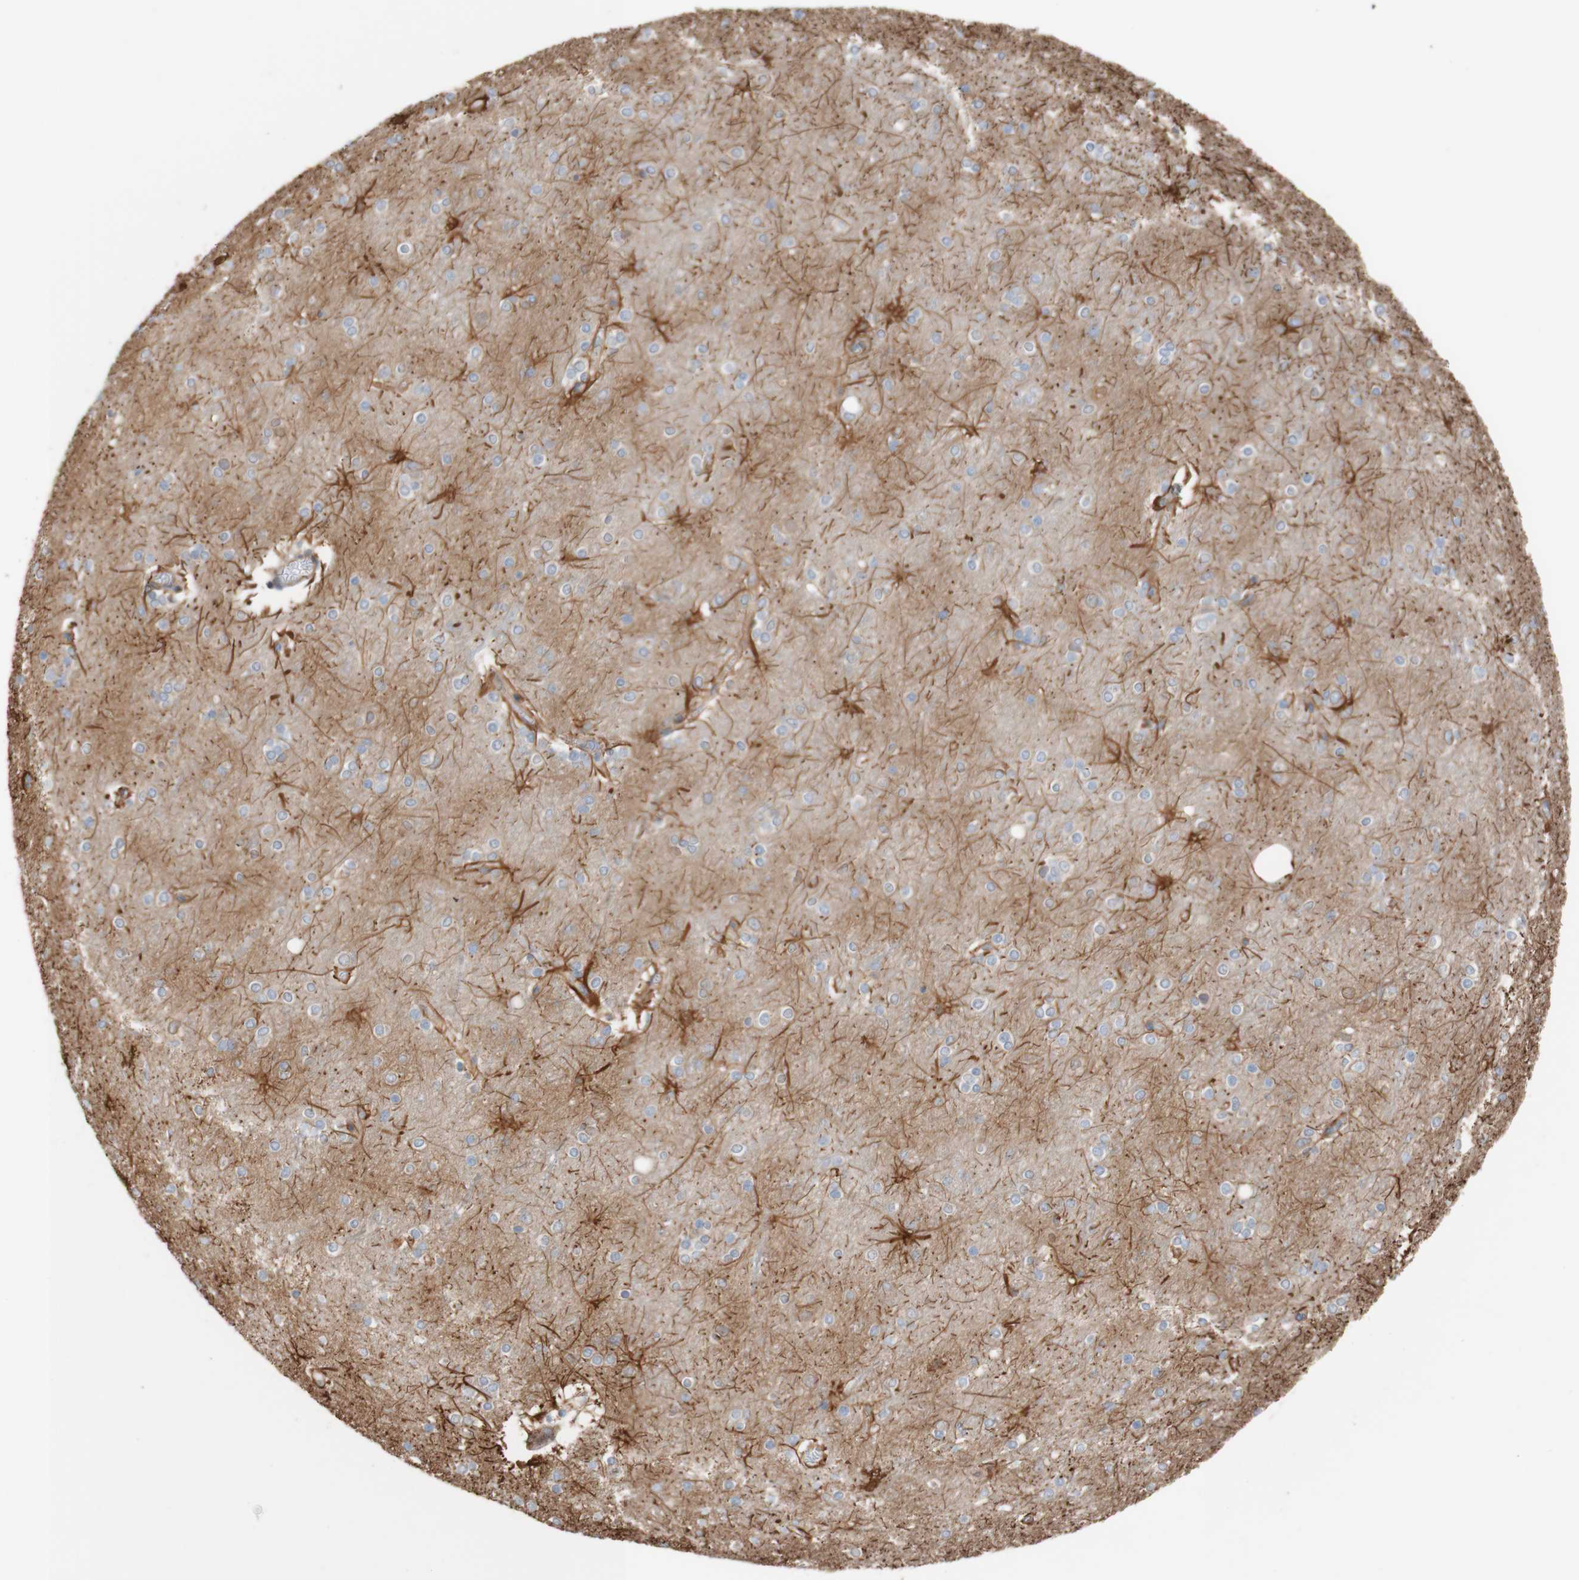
{"staining": {"intensity": "moderate", "quantity": ">75%", "location": "cytoplasmic/membranous"}, "tissue": "cerebral cortex", "cell_type": "Endothelial cells", "image_type": "normal", "snomed": [{"axis": "morphology", "description": "Normal tissue, NOS"}, {"axis": "topography", "description": "Cerebral cortex"}], "caption": "High-magnification brightfield microscopy of normal cerebral cortex stained with DAB (3,3'-diaminobenzidine) (brown) and counterstained with hematoxylin (blue). endothelial cells exhibit moderate cytoplasmic/membranous positivity is identified in approximately>75% of cells. (Brightfield microscopy of DAB IHC at high magnification).", "gene": "C1orf43", "patient": {"sex": "female", "age": 54}}